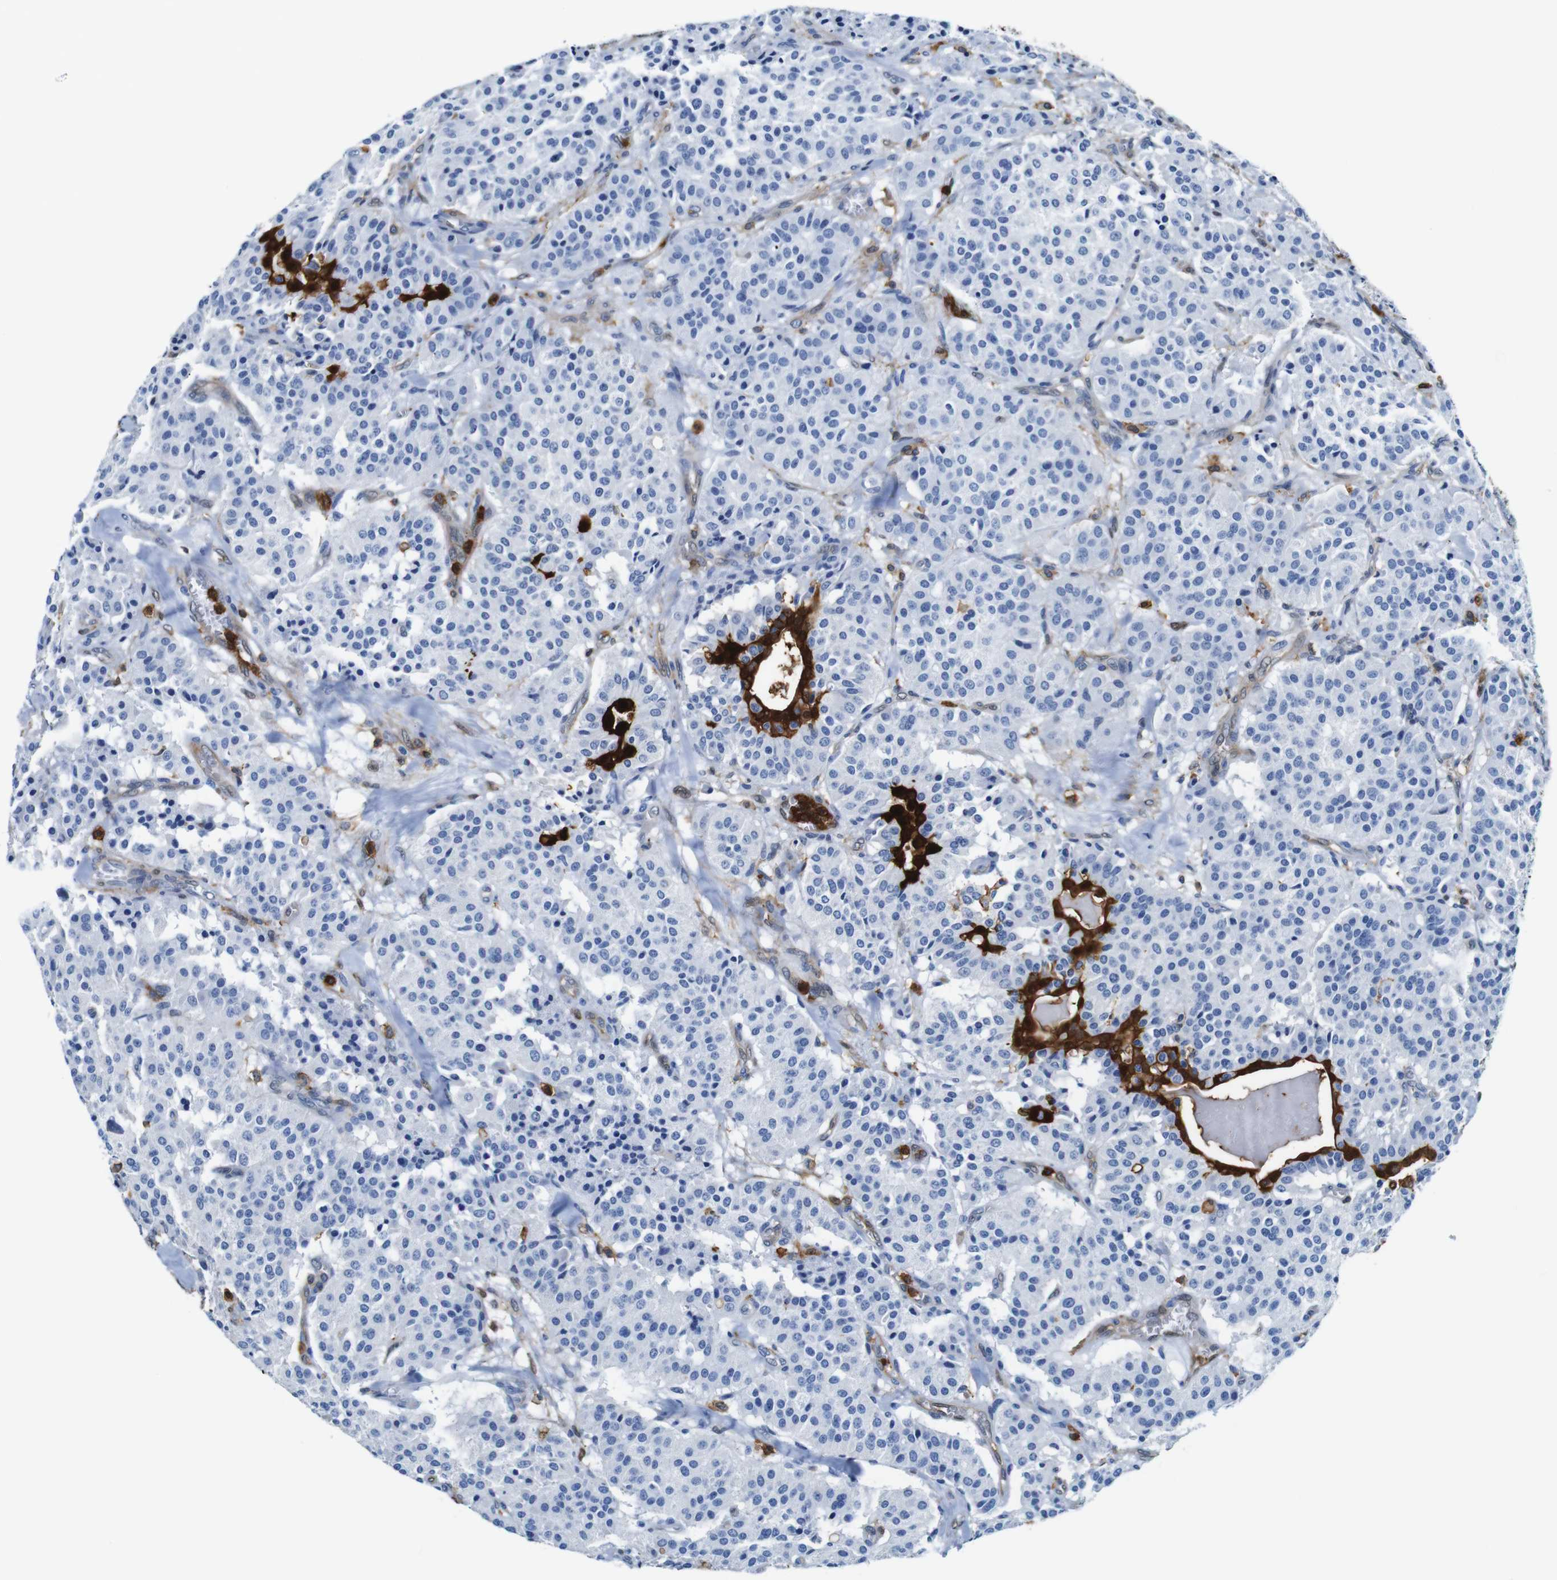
{"staining": {"intensity": "strong", "quantity": "<25%", "location": "cytoplasmic/membranous"}, "tissue": "carcinoid", "cell_type": "Tumor cells", "image_type": "cancer", "snomed": [{"axis": "morphology", "description": "Carcinoid, malignant, NOS"}, {"axis": "topography", "description": "Lung"}], "caption": "A micrograph of human carcinoid stained for a protein shows strong cytoplasmic/membranous brown staining in tumor cells.", "gene": "ANXA1", "patient": {"sex": "male", "age": 30}}